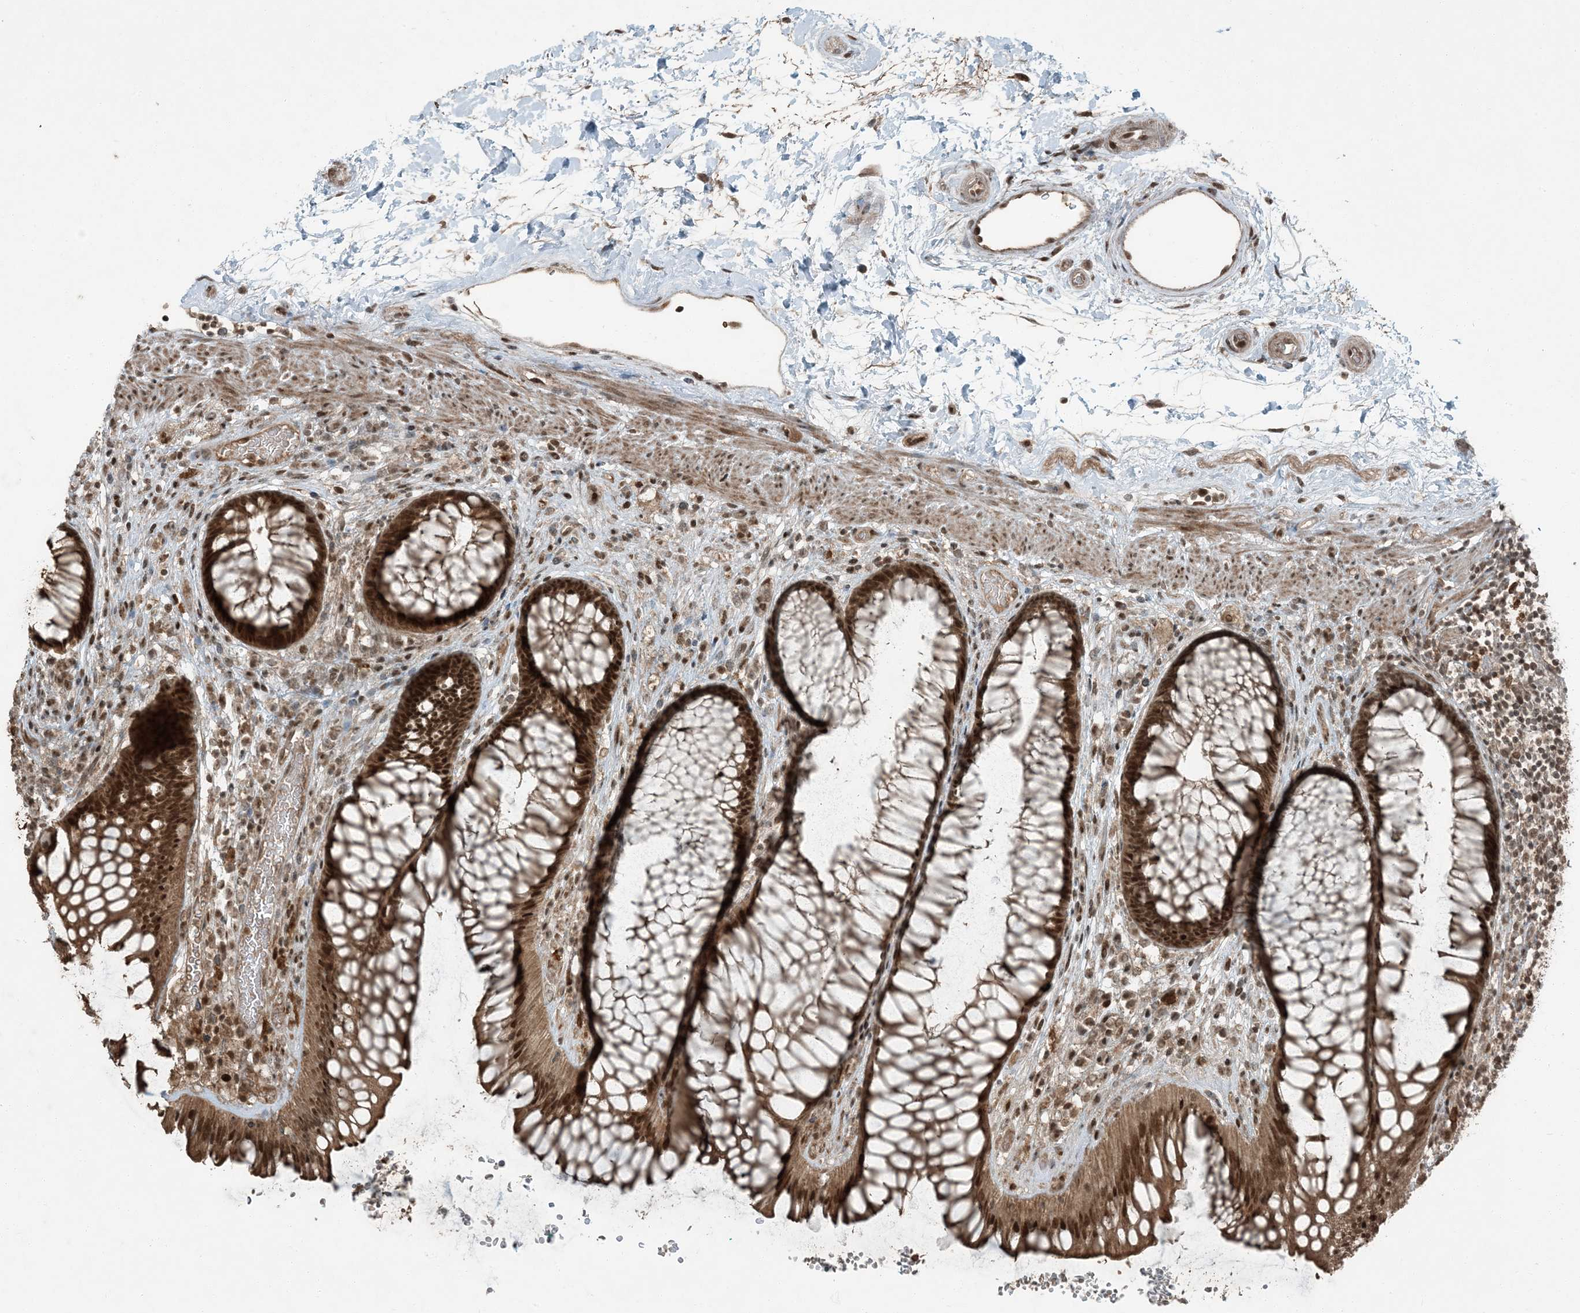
{"staining": {"intensity": "strong", "quantity": ">75%", "location": "cytoplasmic/membranous,nuclear"}, "tissue": "rectum", "cell_type": "Glandular cells", "image_type": "normal", "snomed": [{"axis": "morphology", "description": "Normal tissue, NOS"}, {"axis": "topography", "description": "Rectum"}], "caption": "A micrograph of human rectum stained for a protein shows strong cytoplasmic/membranous,nuclear brown staining in glandular cells. The protein of interest is stained brown, and the nuclei are stained in blue (DAB (3,3'-diaminobenzidine) IHC with brightfield microscopy, high magnification).", "gene": "TRAPPC12", "patient": {"sex": "male", "age": 51}}